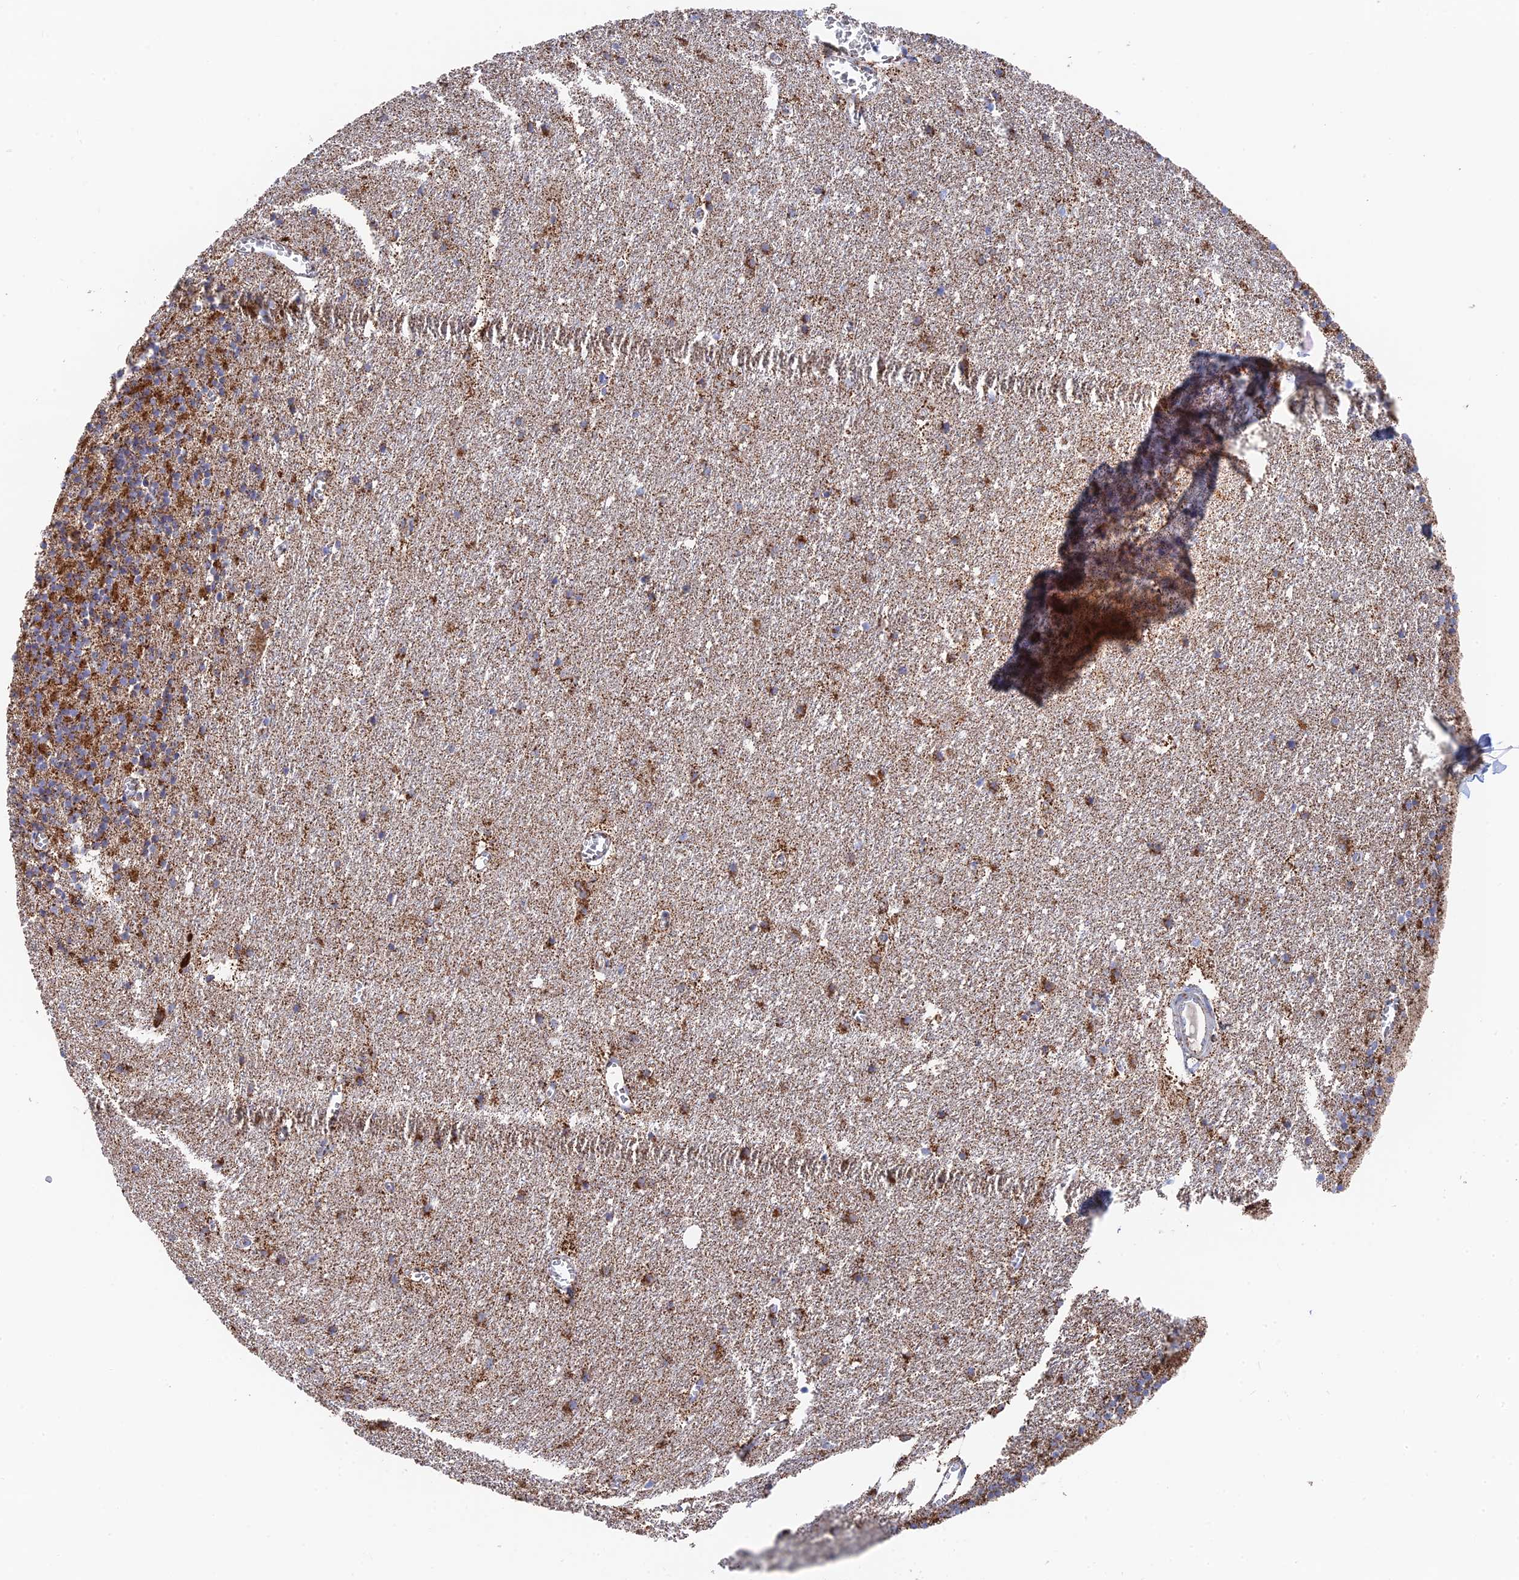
{"staining": {"intensity": "moderate", "quantity": "25%-75%", "location": "cytoplasmic/membranous"}, "tissue": "cerebellum", "cell_type": "Cells in granular layer", "image_type": "normal", "snomed": [{"axis": "morphology", "description": "Normal tissue, NOS"}, {"axis": "topography", "description": "Cerebellum"}], "caption": "Cerebellum stained for a protein (brown) displays moderate cytoplasmic/membranous positive staining in about 25%-75% of cells in granular layer.", "gene": "HAUS8", "patient": {"sex": "male", "age": 54}}